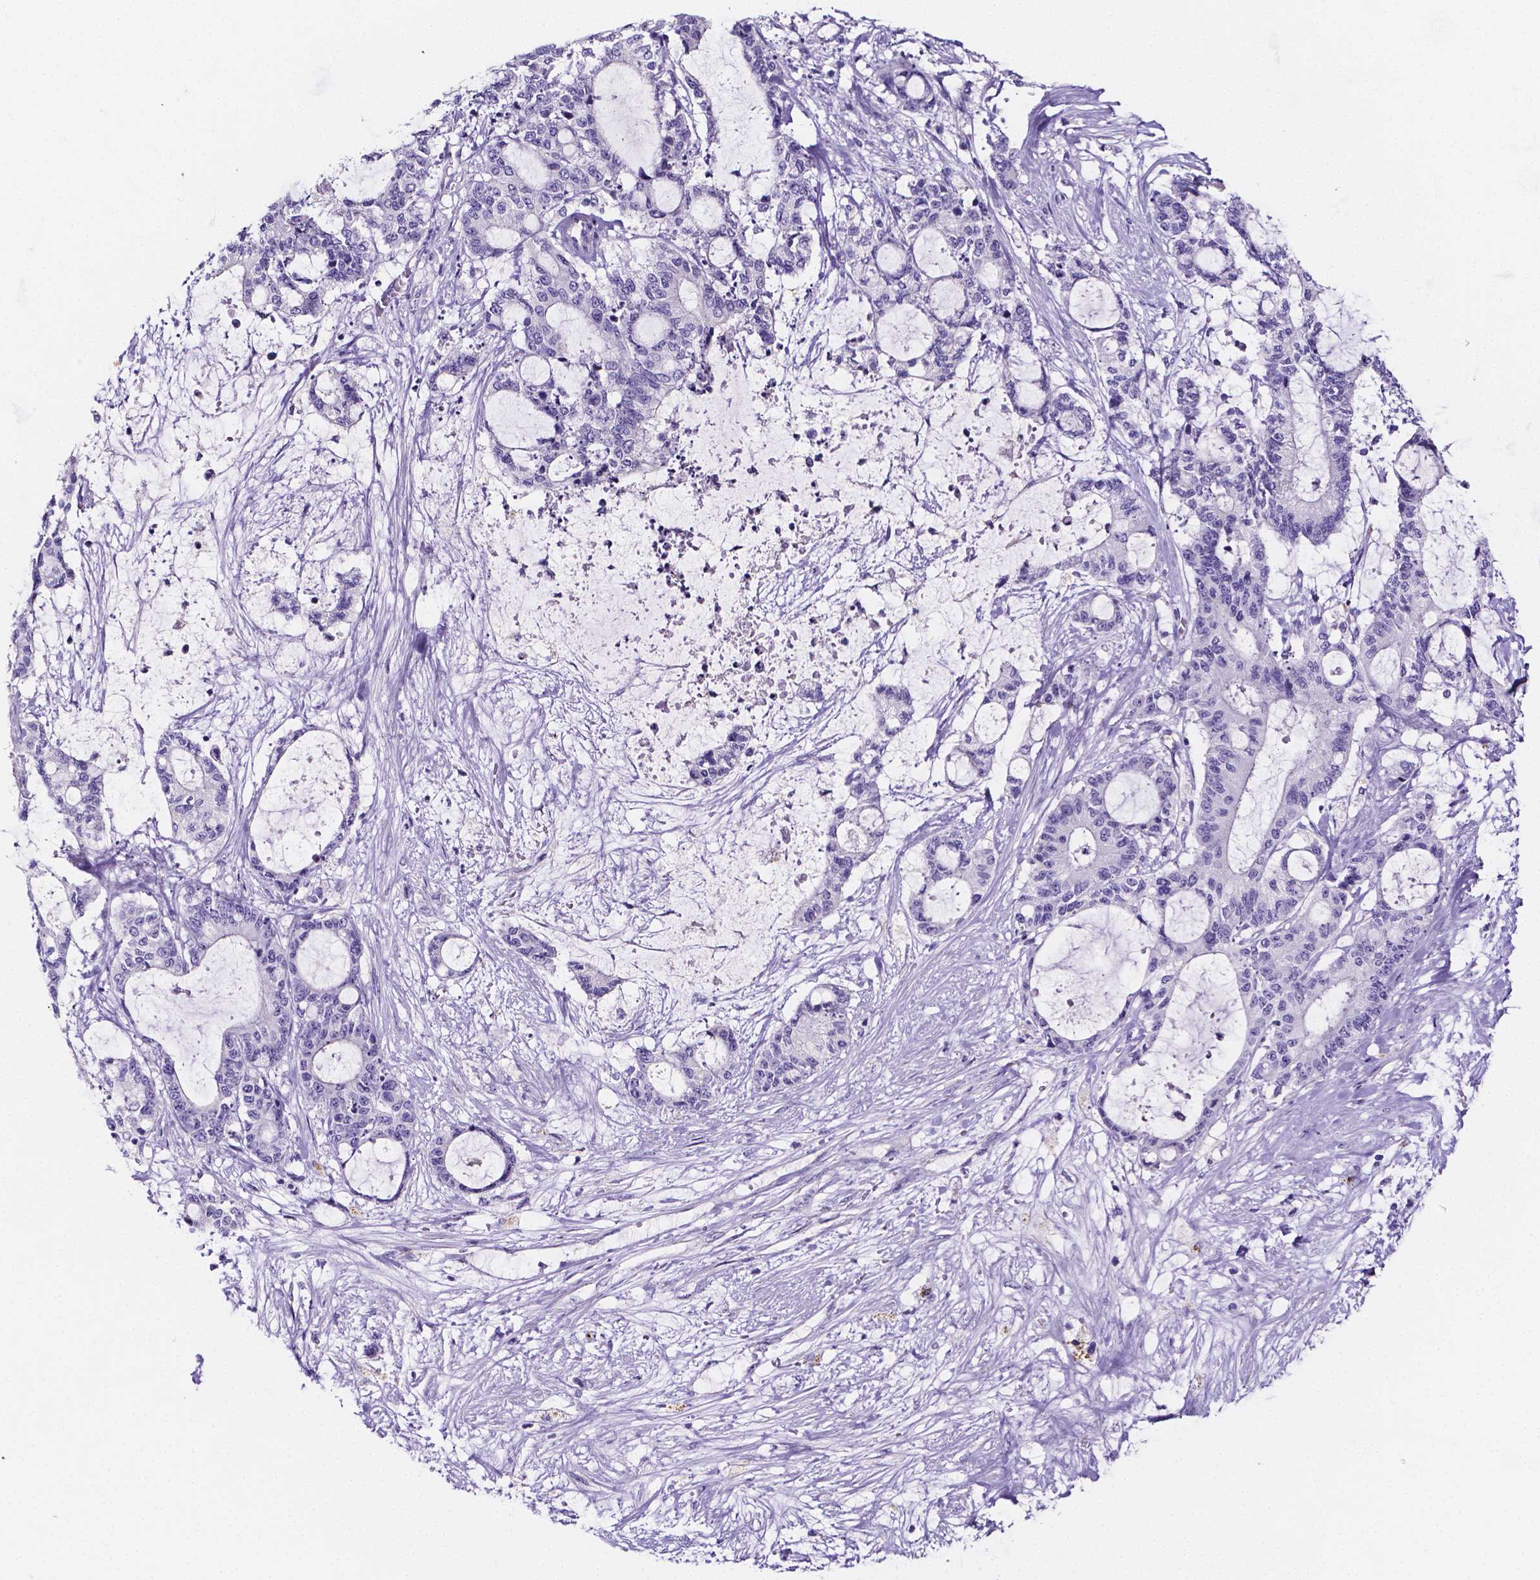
{"staining": {"intensity": "negative", "quantity": "none", "location": "none"}, "tissue": "liver cancer", "cell_type": "Tumor cells", "image_type": "cancer", "snomed": [{"axis": "morphology", "description": "Normal tissue, NOS"}, {"axis": "morphology", "description": "Cholangiocarcinoma"}, {"axis": "topography", "description": "Liver"}, {"axis": "topography", "description": "Peripheral nerve tissue"}], "caption": "Histopathology image shows no significant protein expression in tumor cells of cholangiocarcinoma (liver).", "gene": "NRGN", "patient": {"sex": "female", "age": 73}}